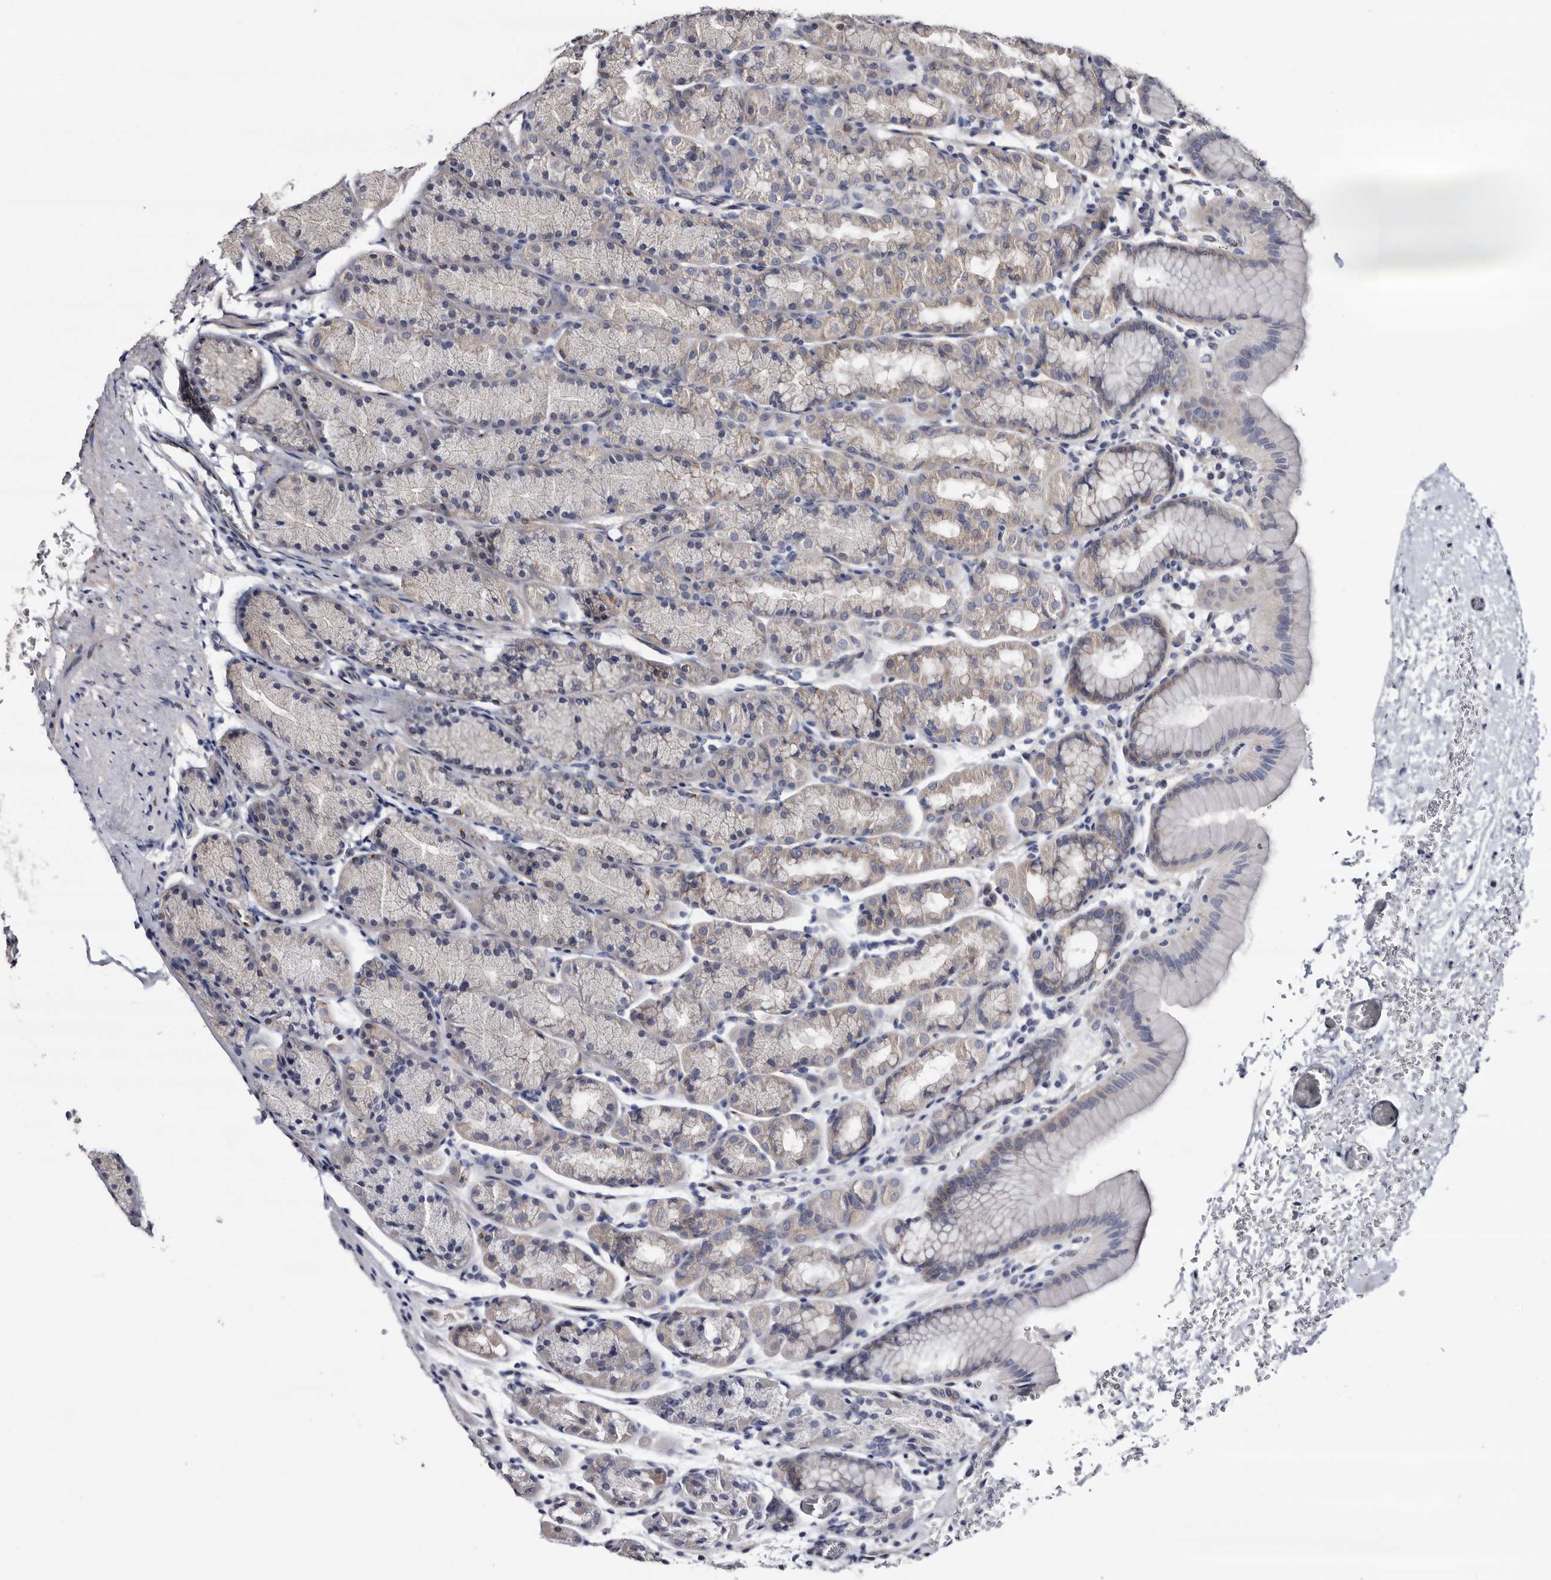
{"staining": {"intensity": "weak", "quantity": "<25%", "location": "cytoplasmic/membranous"}, "tissue": "stomach", "cell_type": "Glandular cells", "image_type": "normal", "snomed": [{"axis": "morphology", "description": "Normal tissue, NOS"}, {"axis": "topography", "description": "Stomach"}], "caption": "The immunohistochemistry (IHC) histopathology image has no significant positivity in glandular cells of stomach. (Stains: DAB (3,3'-diaminobenzidine) immunohistochemistry (IHC) with hematoxylin counter stain, Microscopy: brightfield microscopy at high magnification).", "gene": "ARMCX2", "patient": {"sex": "male", "age": 42}}